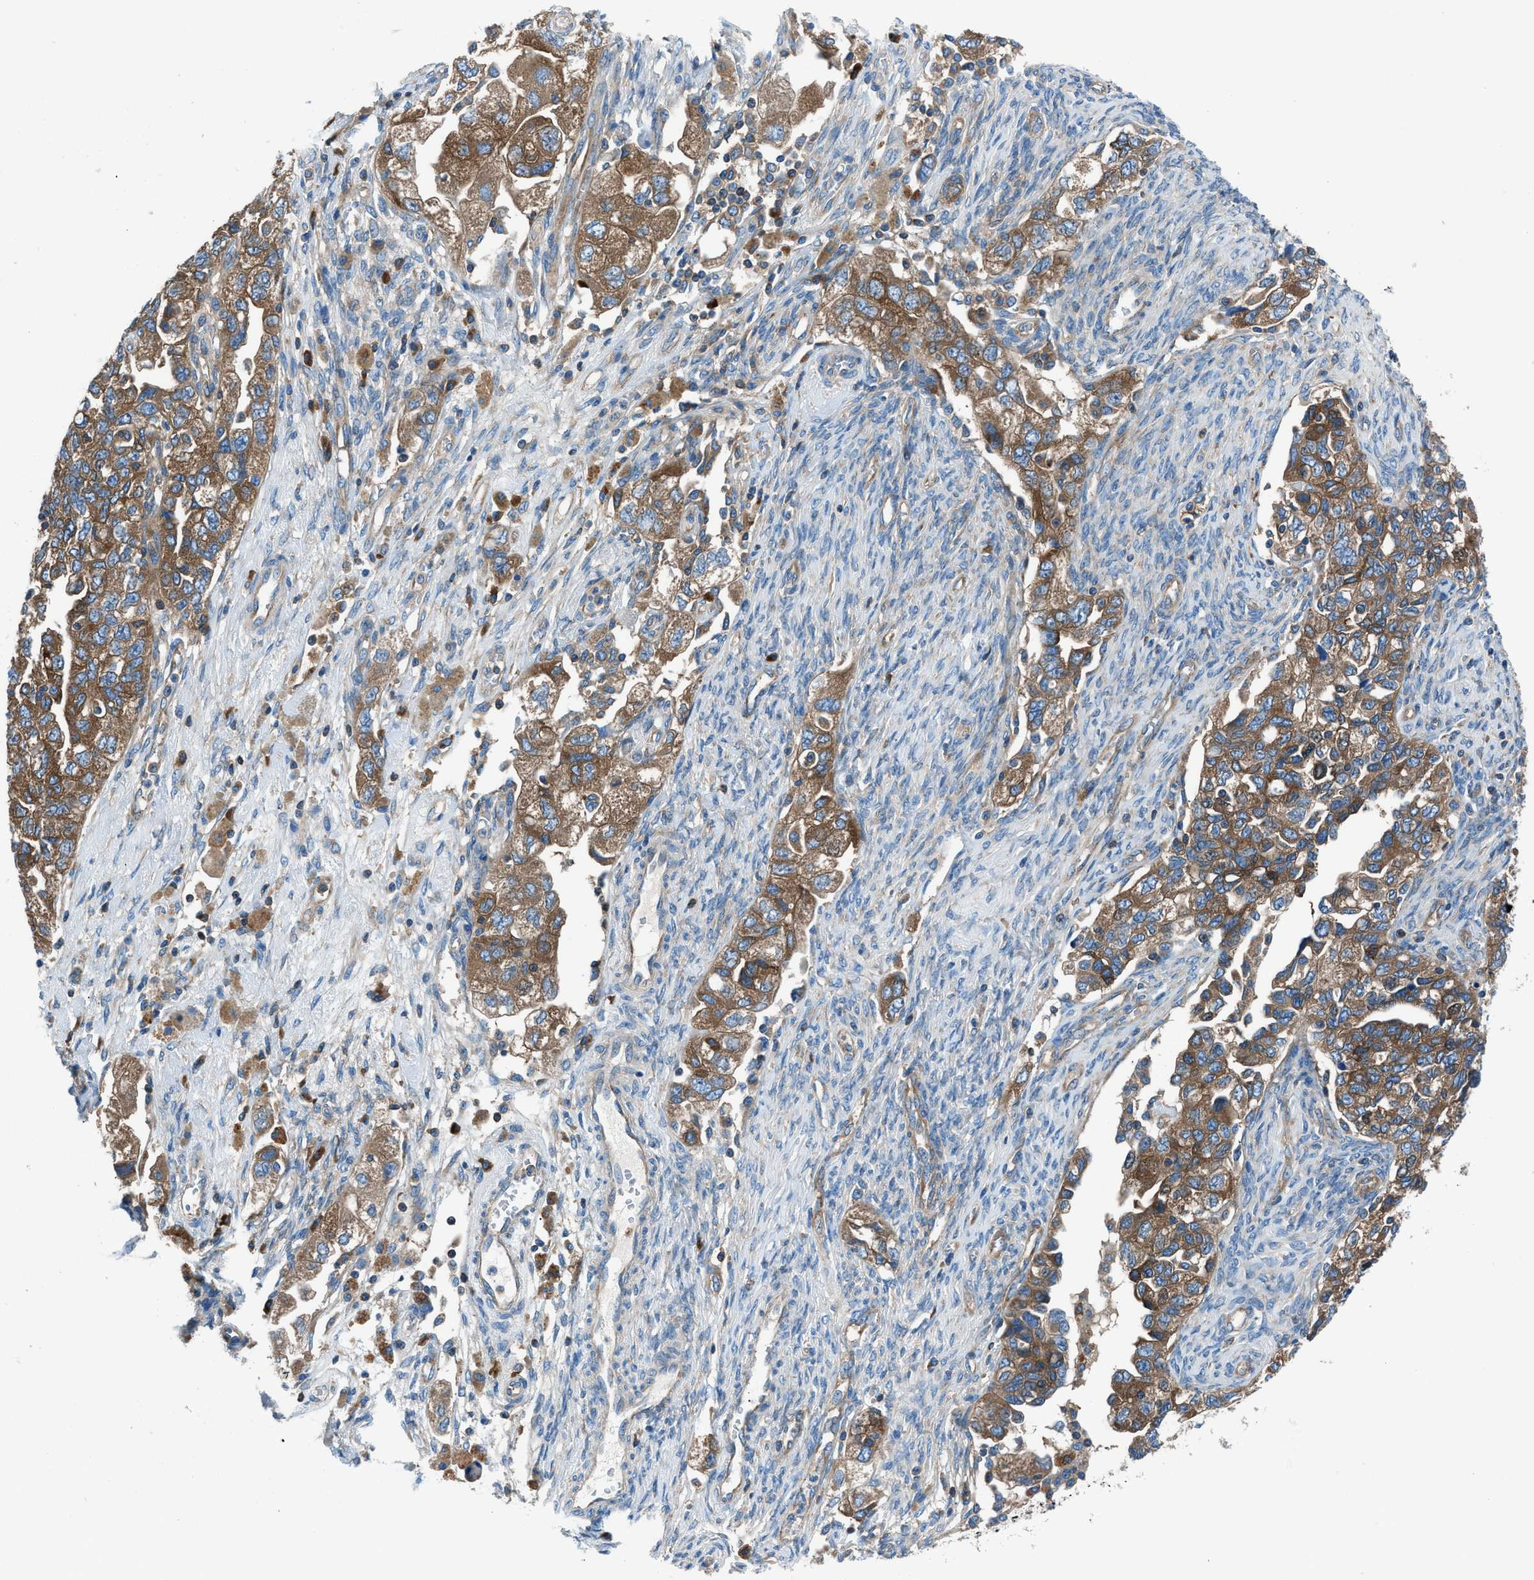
{"staining": {"intensity": "moderate", "quantity": ">75%", "location": "cytoplasmic/membranous"}, "tissue": "ovarian cancer", "cell_type": "Tumor cells", "image_type": "cancer", "snomed": [{"axis": "morphology", "description": "Carcinoma, NOS"}, {"axis": "morphology", "description": "Cystadenocarcinoma, serous, NOS"}, {"axis": "topography", "description": "Ovary"}], "caption": "Immunohistochemistry of carcinoma (ovarian) shows medium levels of moderate cytoplasmic/membranous positivity in approximately >75% of tumor cells.", "gene": "SARS1", "patient": {"sex": "female", "age": 69}}